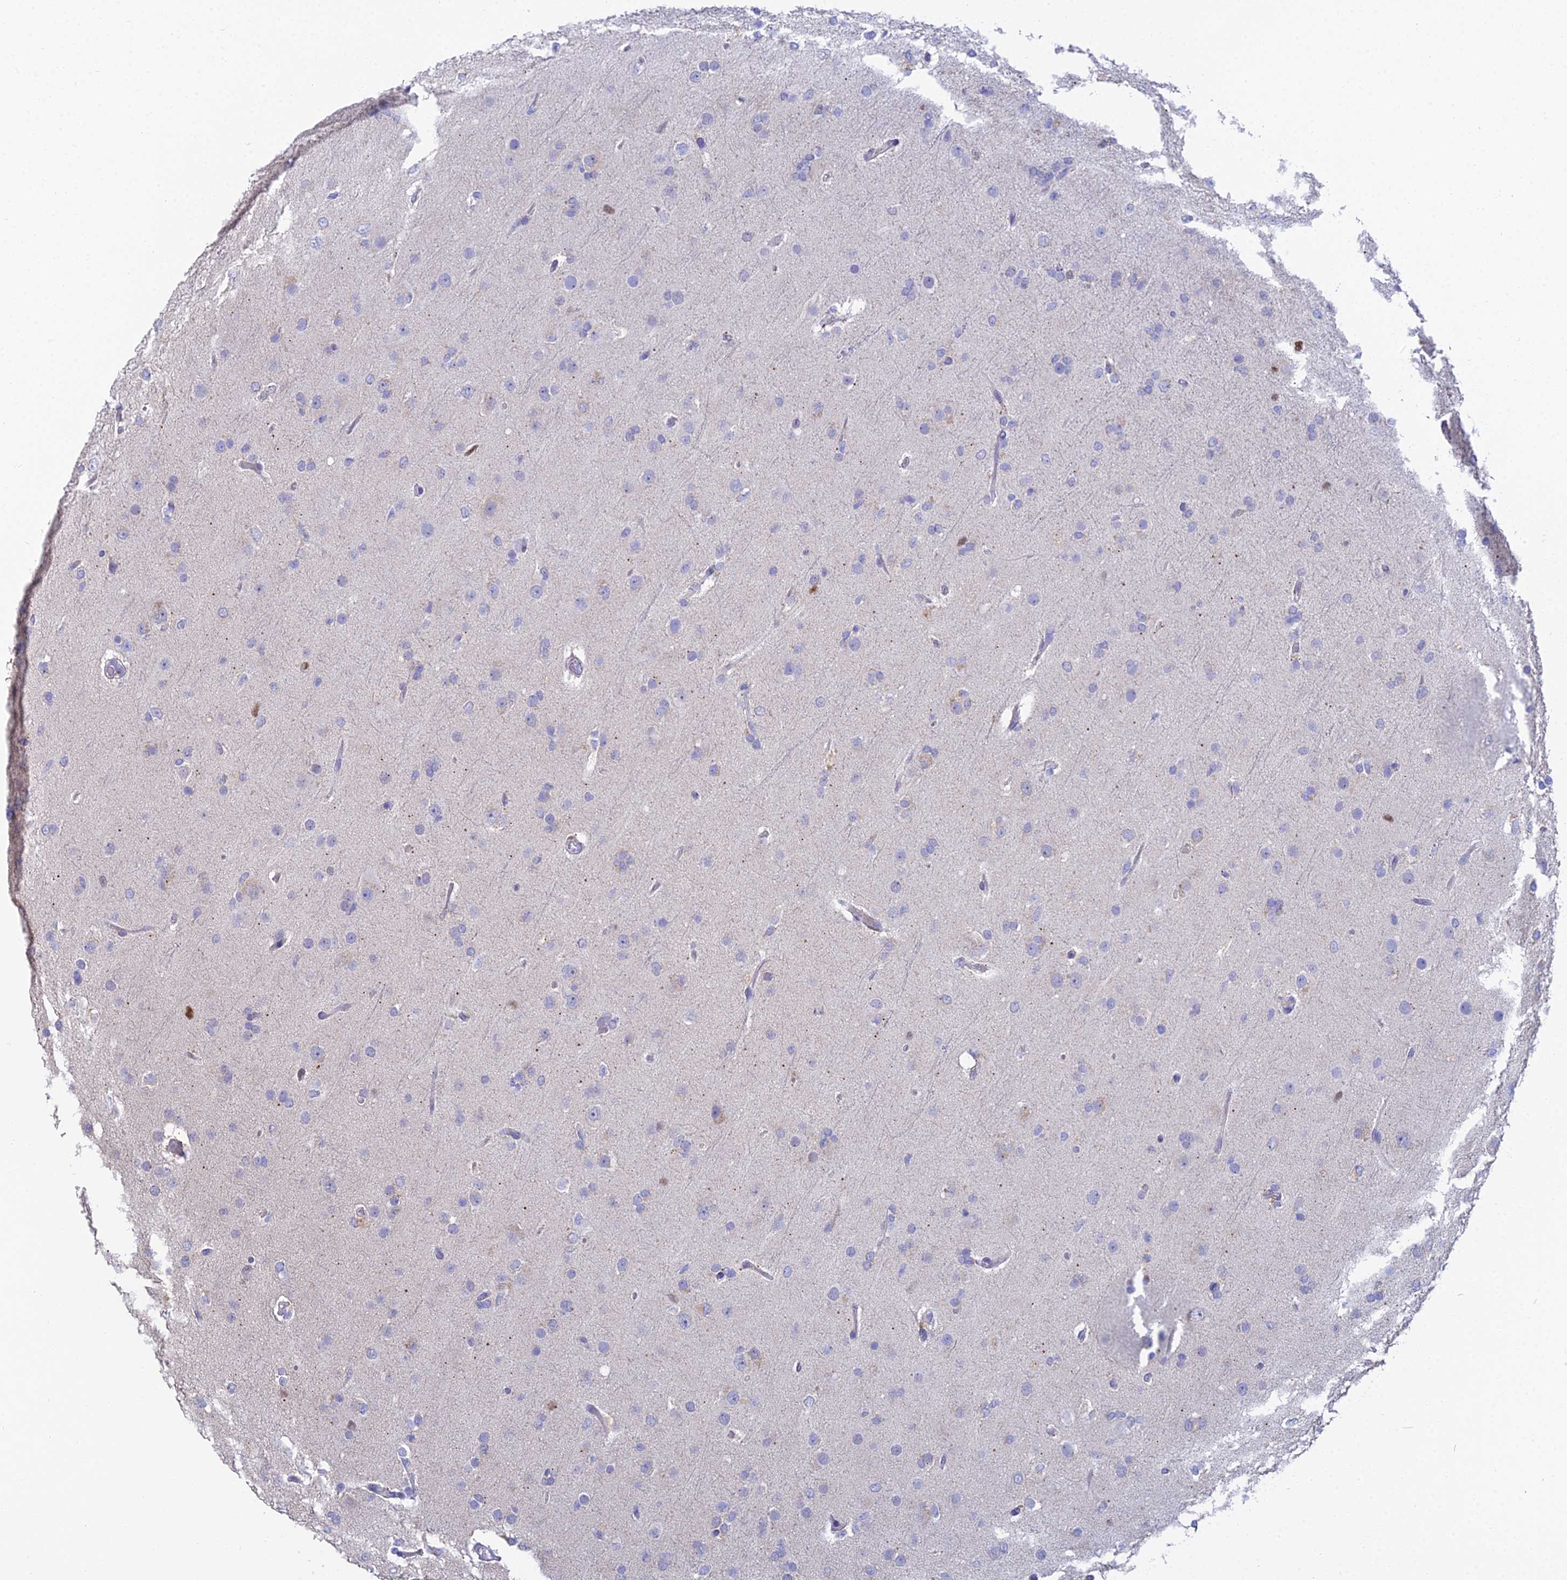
{"staining": {"intensity": "negative", "quantity": "none", "location": "none"}, "tissue": "glioma", "cell_type": "Tumor cells", "image_type": "cancer", "snomed": [{"axis": "morphology", "description": "Glioma, malignant, Low grade"}, {"axis": "topography", "description": "Brain"}], "caption": "This is an immunohistochemistry (IHC) histopathology image of human low-grade glioma (malignant). There is no positivity in tumor cells.", "gene": "MCM2", "patient": {"sex": "male", "age": 65}}